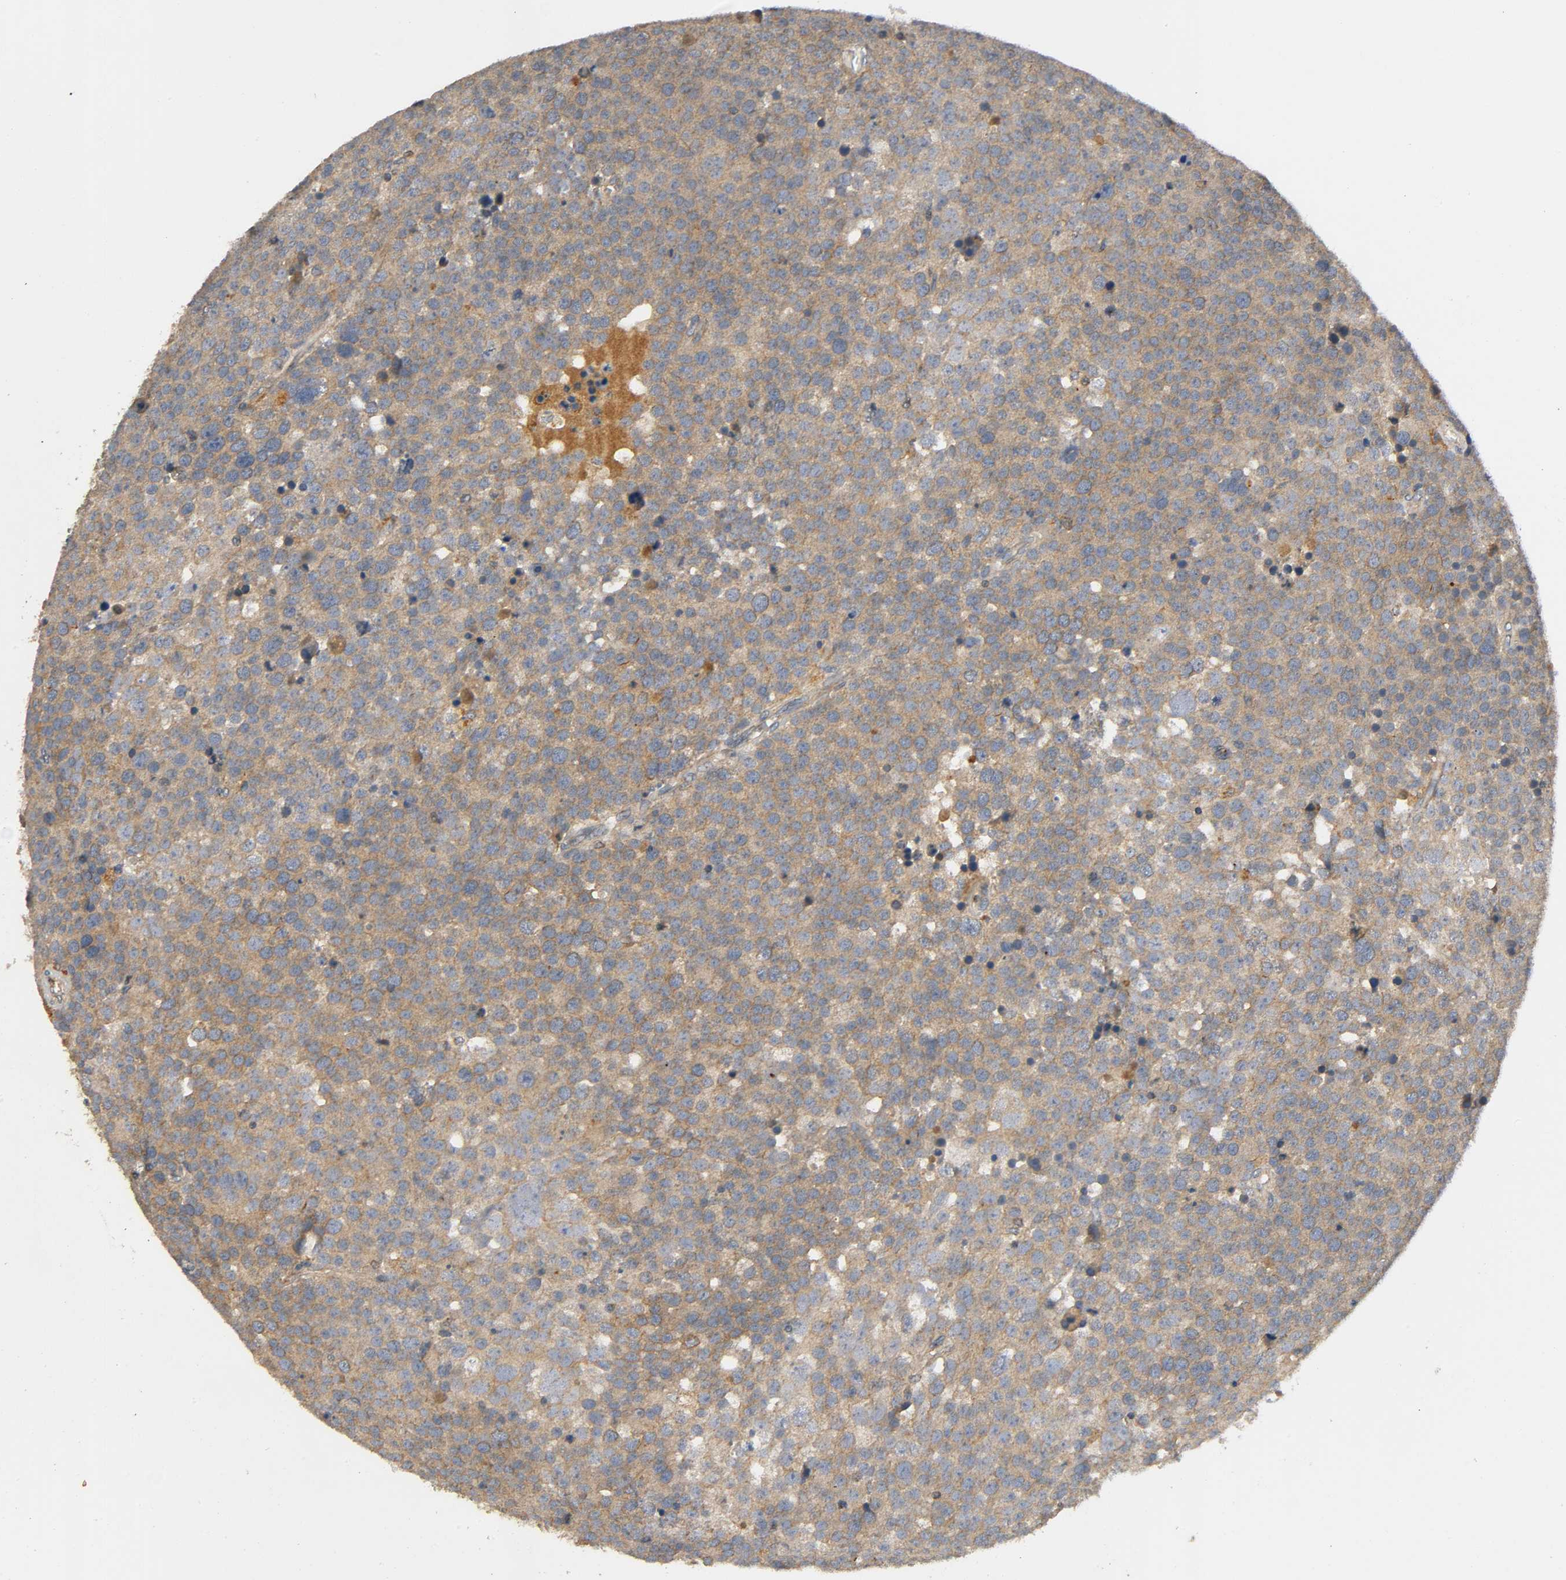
{"staining": {"intensity": "moderate", "quantity": ">75%", "location": "cytoplasmic/membranous"}, "tissue": "testis cancer", "cell_type": "Tumor cells", "image_type": "cancer", "snomed": [{"axis": "morphology", "description": "Seminoma, NOS"}, {"axis": "topography", "description": "Testis"}], "caption": "Protein analysis of testis cancer tissue reveals moderate cytoplasmic/membranous positivity in approximately >75% of tumor cells.", "gene": "IKBKB", "patient": {"sex": "male", "age": 71}}